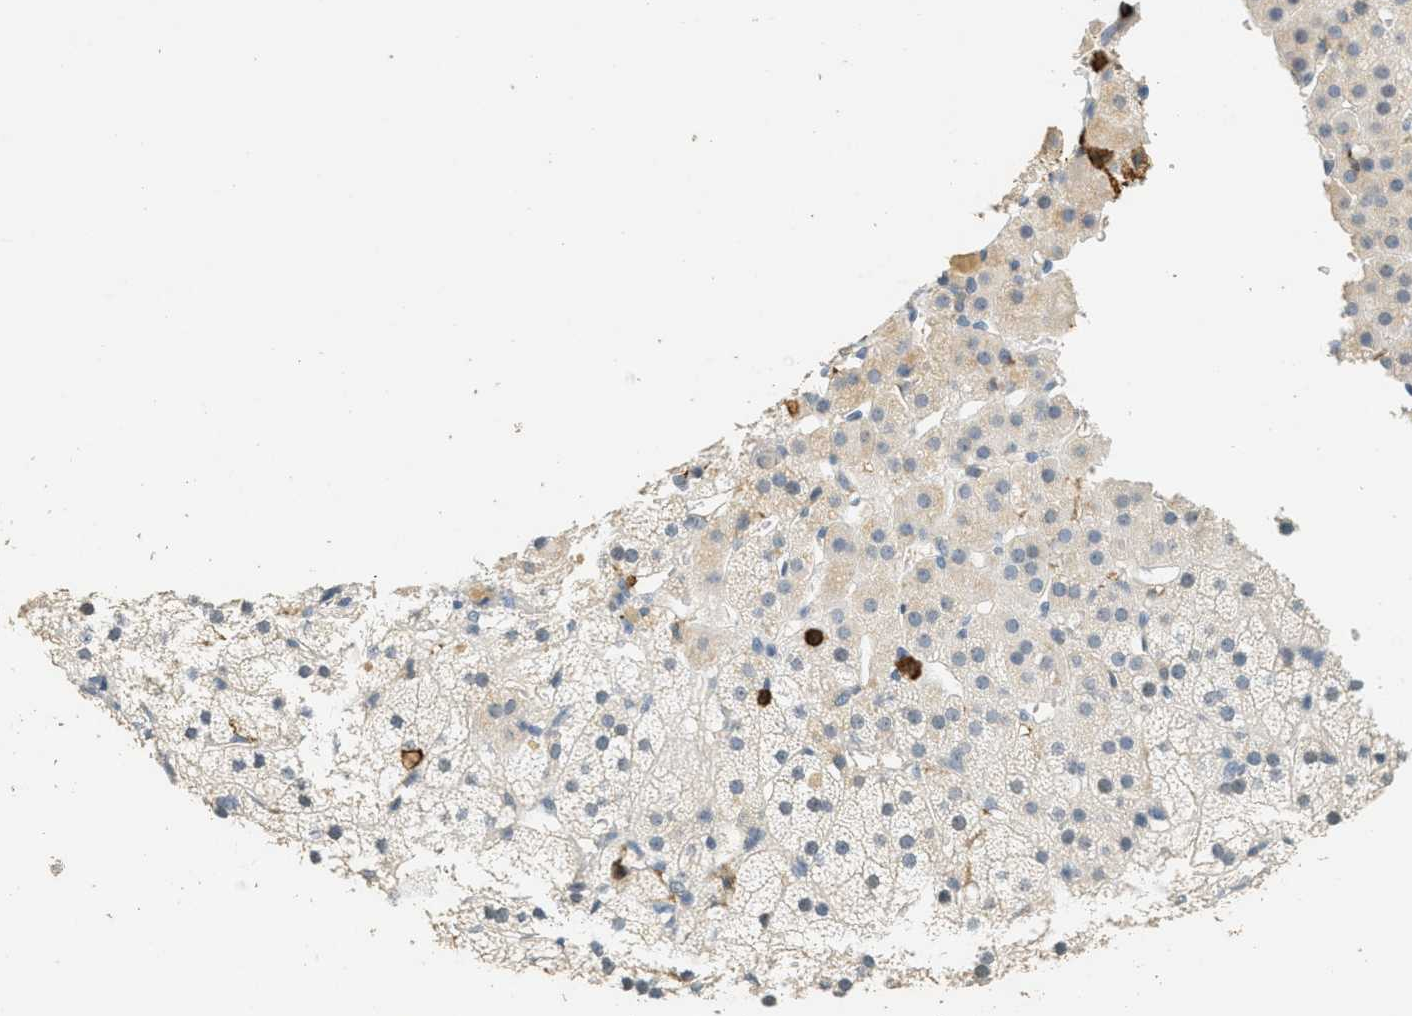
{"staining": {"intensity": "weak", "quantity": "<25%", "location": "cytoplasmic/membranous"}, "tissue": "adrenal gland", "cell_type": "Glandular cells", "image_type": "normal", "snomed": [{"axis": "morphology", "description": "Normal tissue, NOS"}, {"axis": "topography", "description": "Adrenal gland"}], "caption": "Immunohistochemistry micrograph of benign adrenal gland stained for a protein (brown), which reveals no expression in glandular cells. Brightfield microscopy of immunohistochemistry (IHC) stained with DAB (brown) and hematoxylin (blue), captured at high magnification.", "gene": "LSP1", "patient": {"sex": "male", "age": 35}}